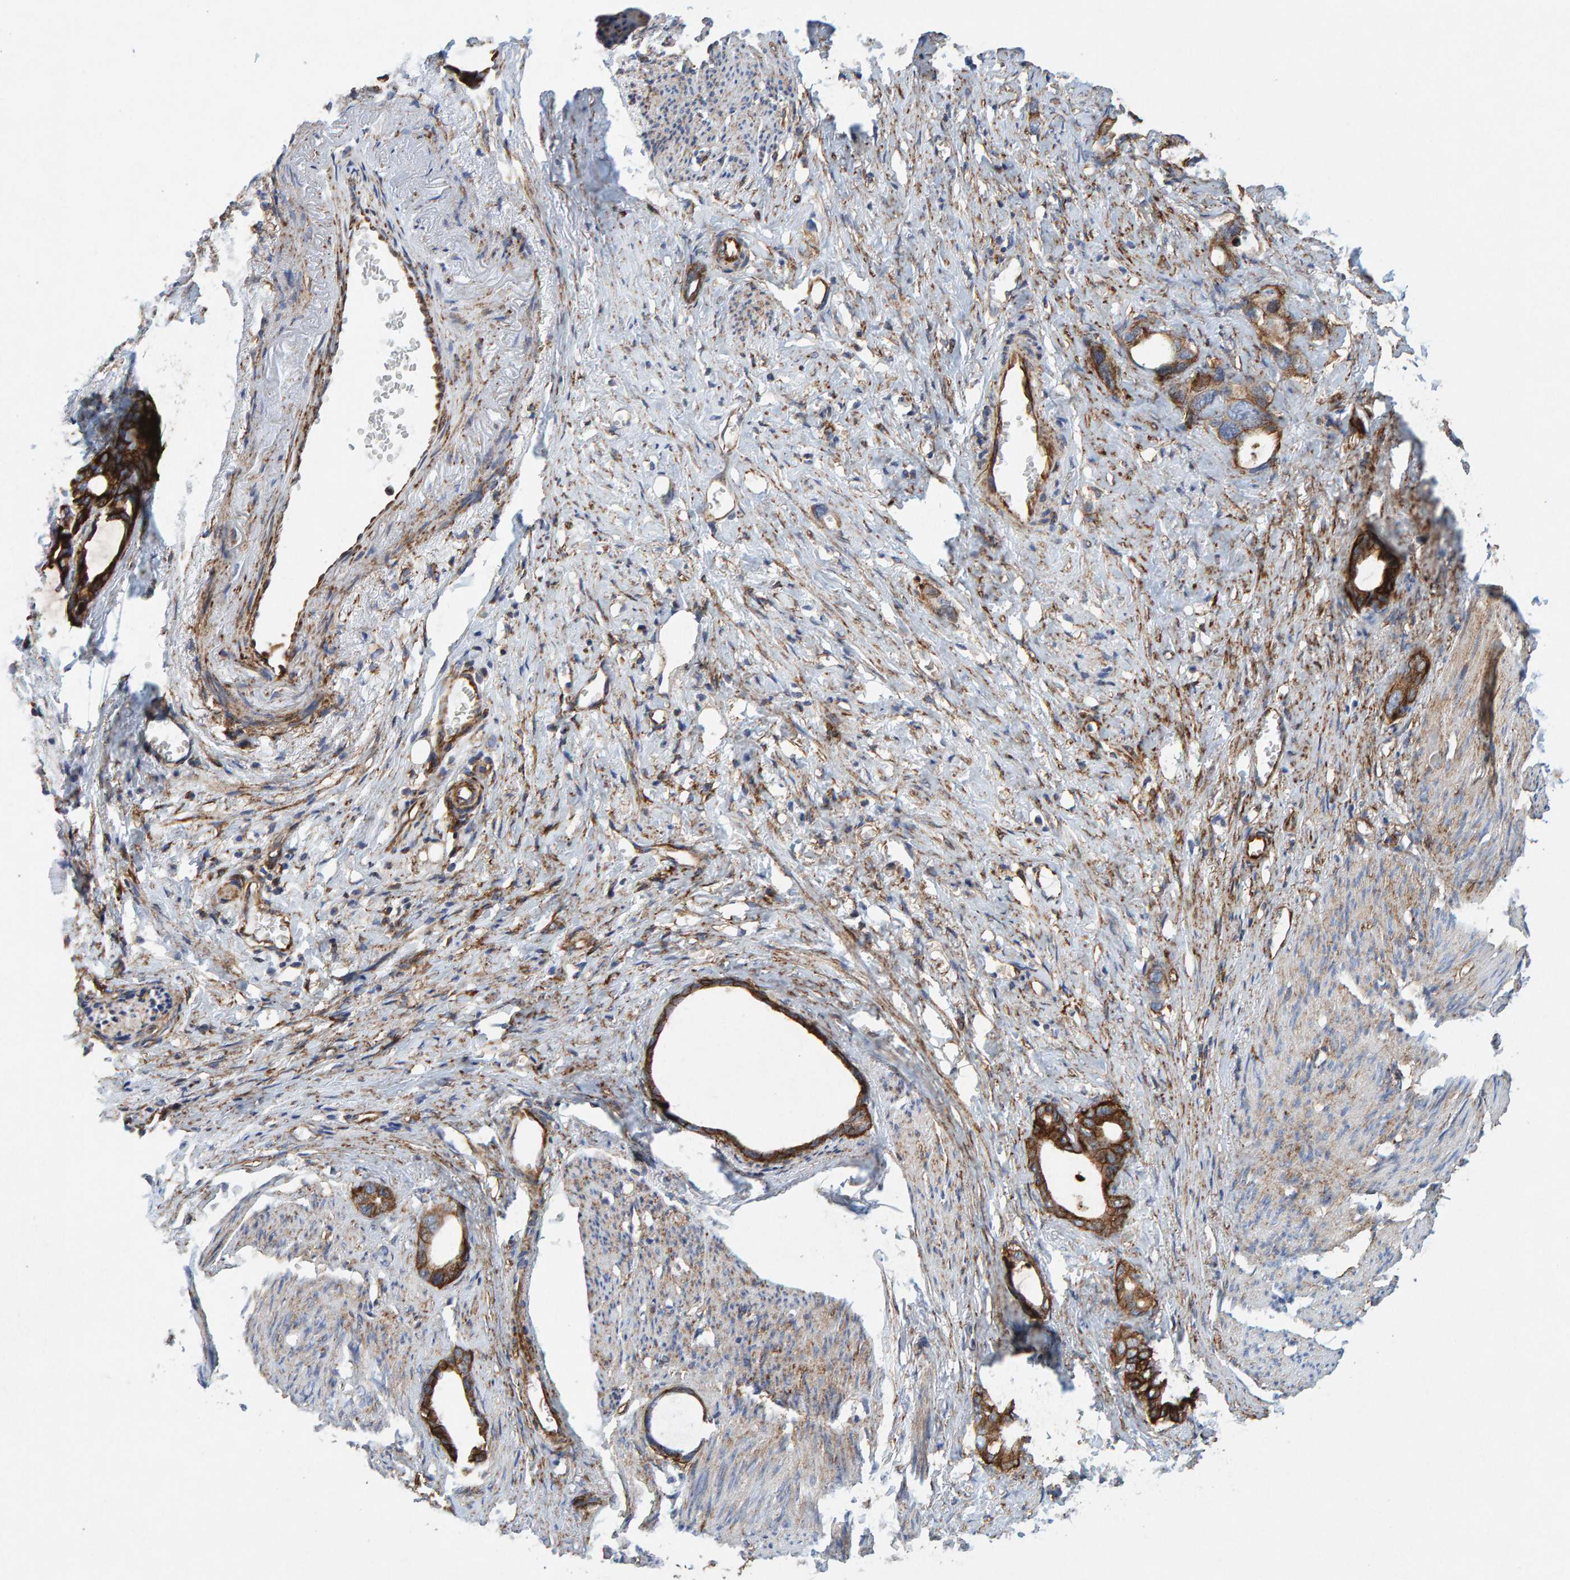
{"staining": {"intensity": "strong", "quantity": ">75%", "location": "cytoplasmic/membranous"}, "tissue": "stomach cancer", "cell_type": "Tumor cells", "image_type": "cancer", "snomed": [{"axis": "morphology", "description": "Adenocarcinoma, NOS"}, {"axis": "topography", "description": "Stomach"}], "caption": "This micrograph displays adenocarcinoma (stomach) stained with immunohistochemistry (IHC) to label a protein in brown. The cytoplasmic/membranous of tumor cells show strong positivity for the protein. Nuclei are counter-stained blue.", "gene": "MVP", "patient": {"sex": "female", "age": 75}}